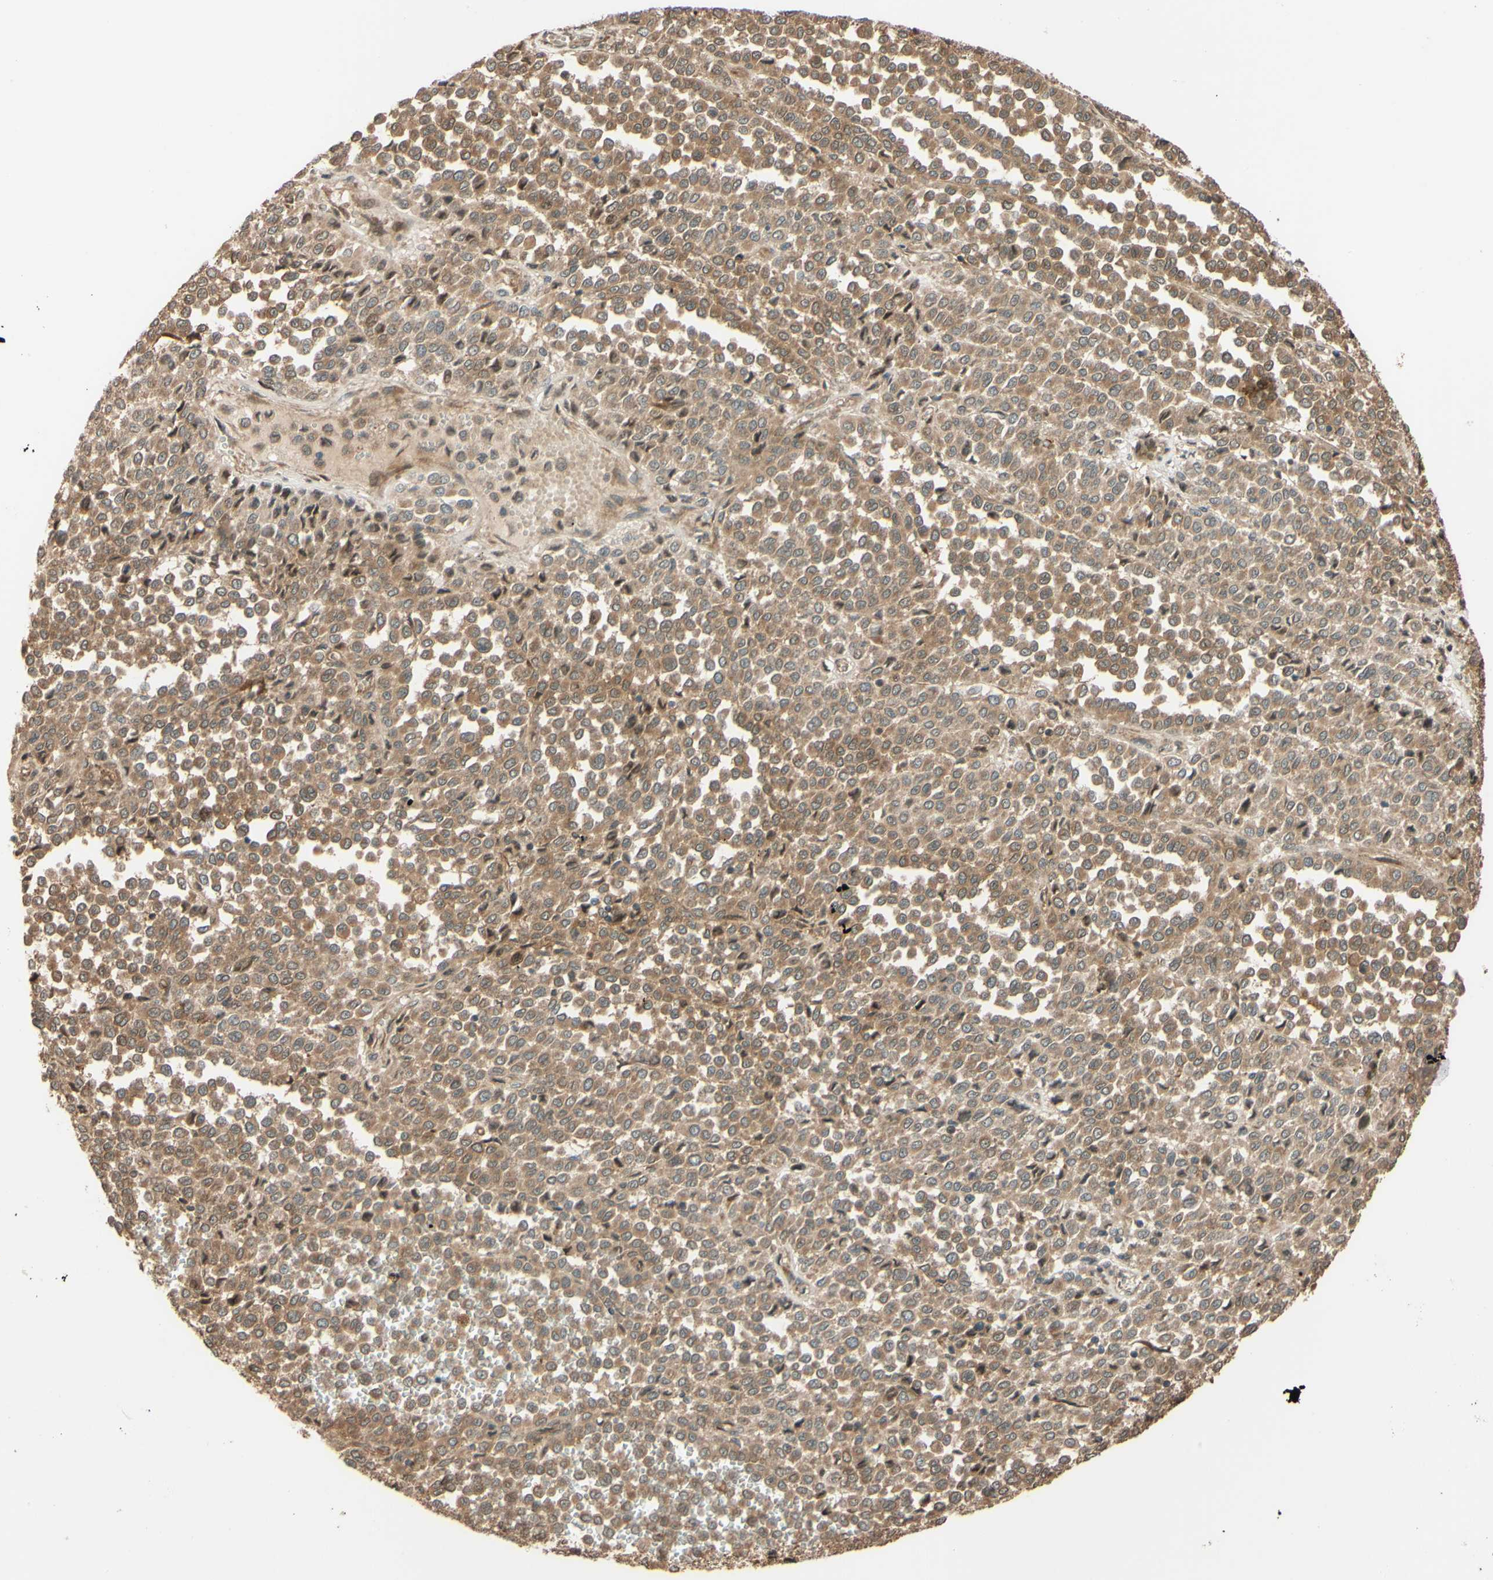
{"staining": {"intensity": "weak", "quantity": ">75%", "location": "cytoplasmic/membranous"}, "tissue": "melanoma", "cell_type": "Tumor cells", "image_type": "cancer", "snomed": [{"axis": "morphology", "description": "Malignant melanoma, Metastatic site"}, {"axis": "topography", "description": "Pancreas"}], "caption": "Immunohistochemistry (DAB (3,3'-diaminobenzidine)) staining of malignant melanoma (metastatic site) shows weak cytoplasmic/membranous protein staining in approximately >75% of tumor cells. (DAB IHC with brightfield microscopy, high magnification).", "gene": "RNF19A", "patient": {"sex": "female", "age": 30}}